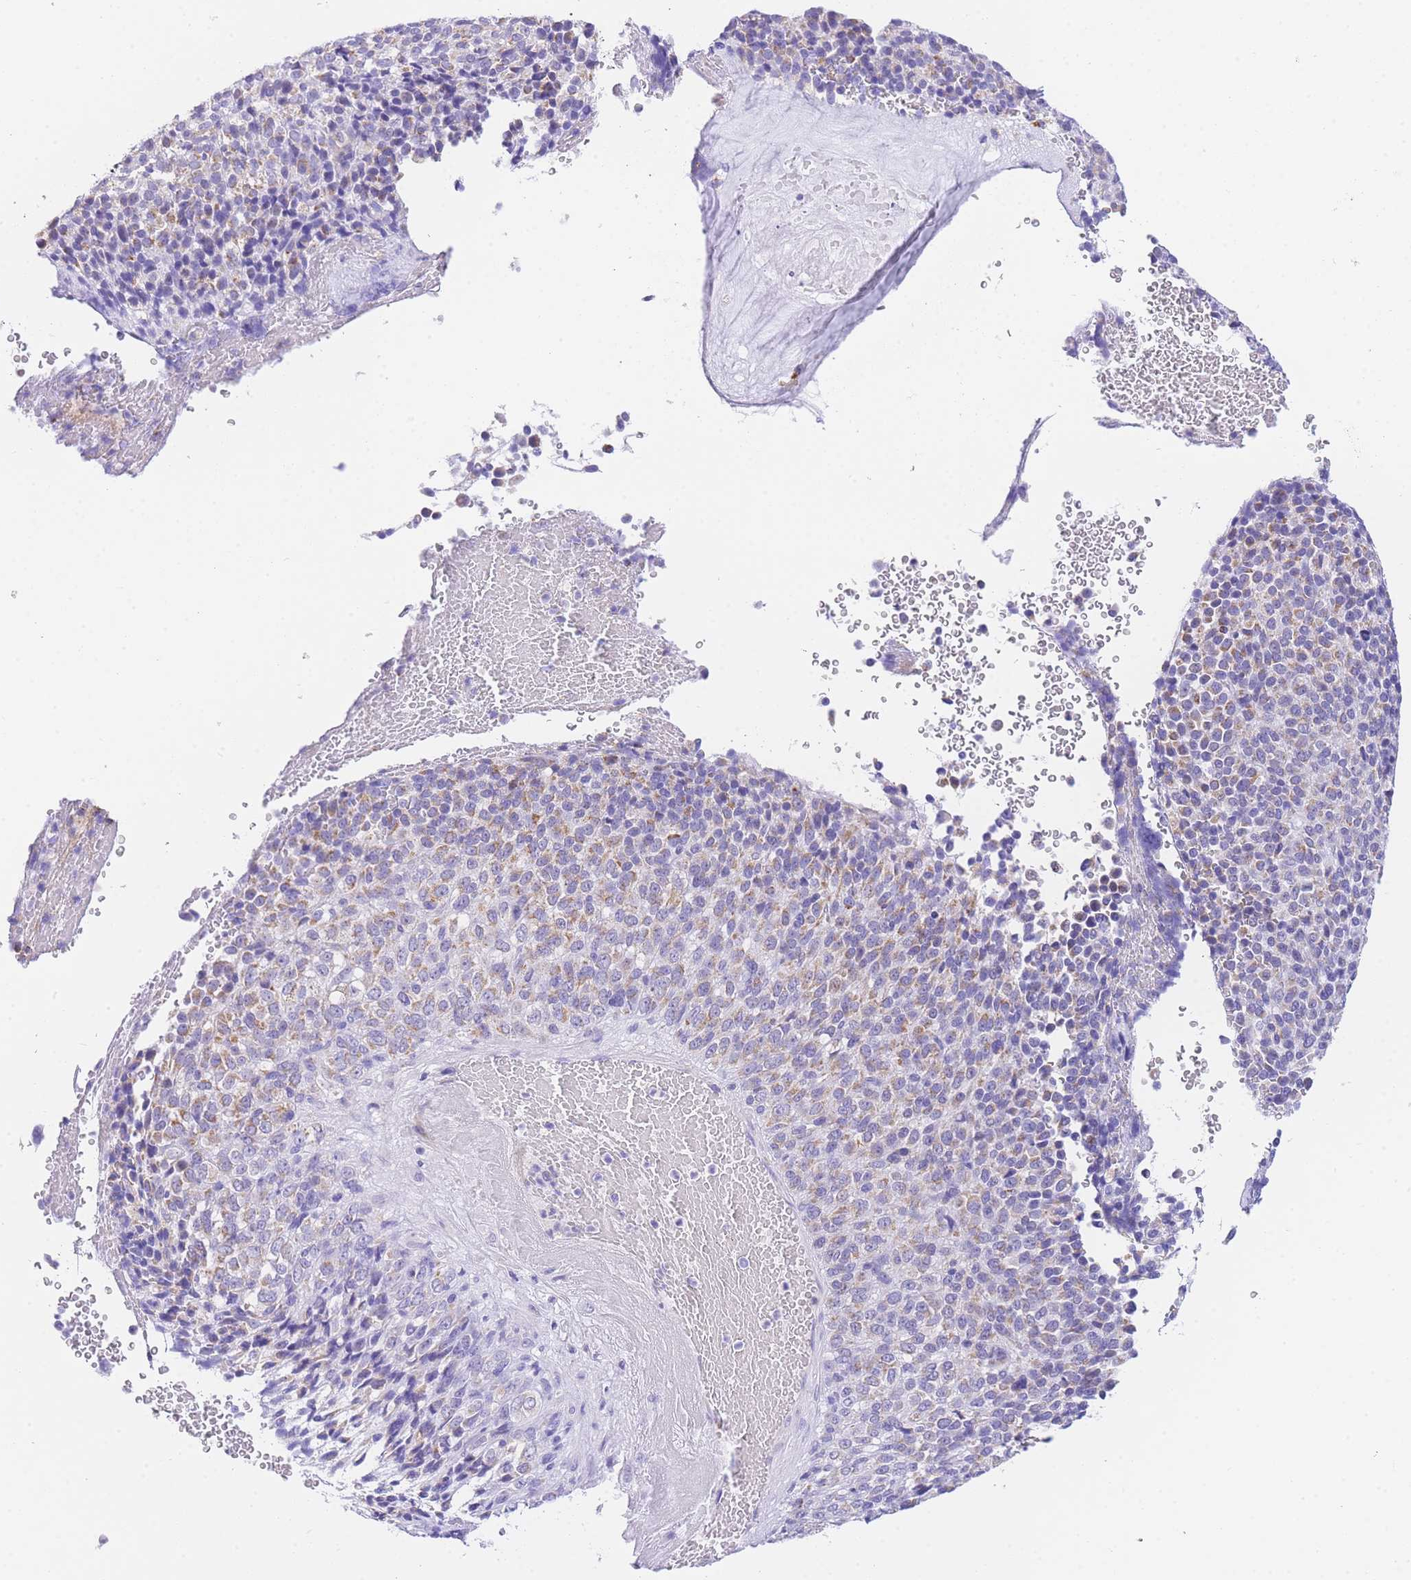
{"staining": {"intensity": "moderate", "quantity": "25%-75%", "location": "cytoplasmic/membranous"}, "tissue": "melanoma", "cell_type": "Tumor cells", "image_type": "cancer", "snomed": [{"axis": "morphology", "description": "Malignant melanoma, Metastatic site"}, {"axis": "topography", "description": "Brain"}], "caption": "There is medium levels of moderate cytoplasmic/membranous expression in tumor cells of malignant melanoma (metastatic site), as demonstrated by immunohistochemical staining (brown color).", "gene": "NKD2", "patient": {"sex": "female", "age": 56}}